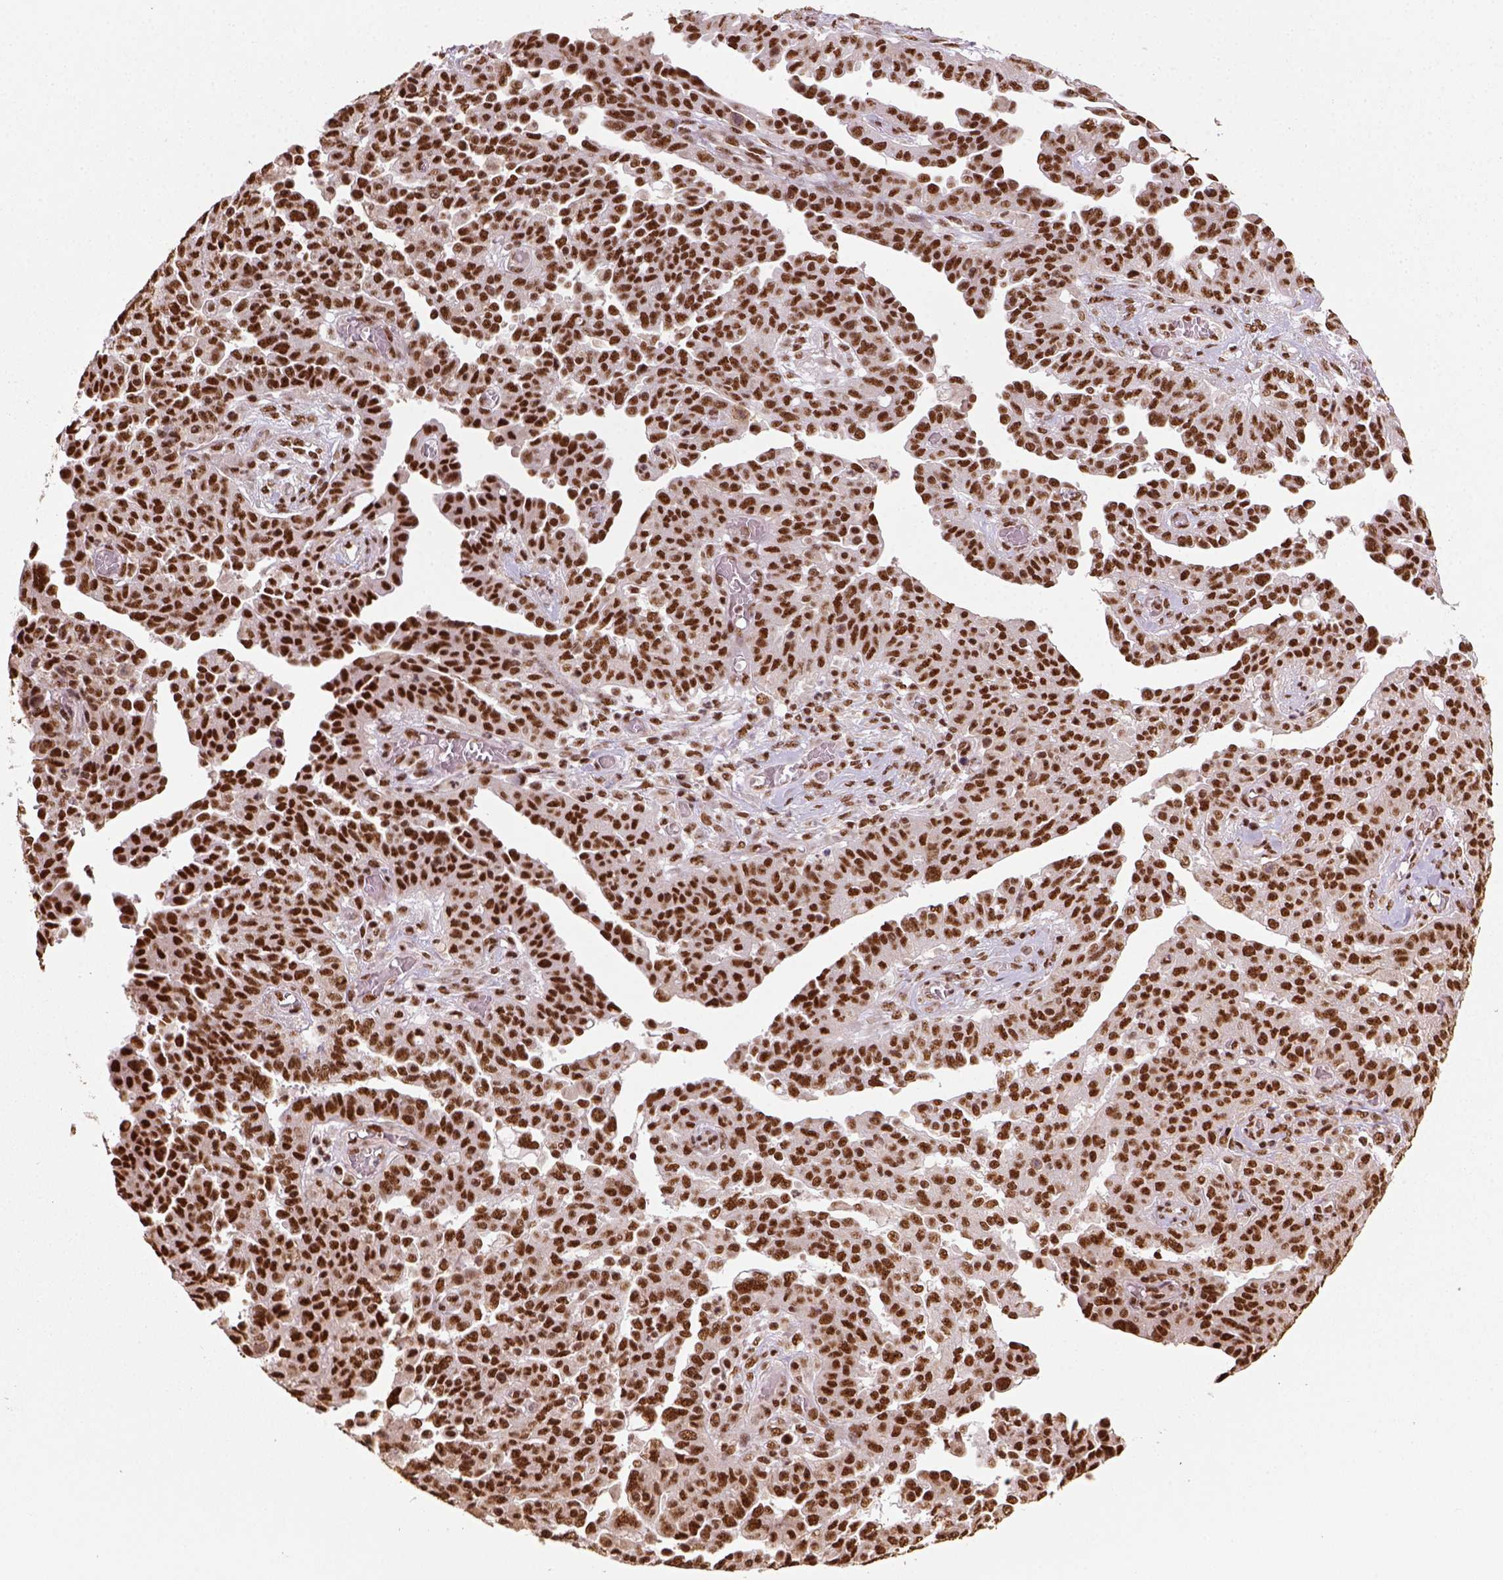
{"staining": {"intensity": "strong", "quantity": ">75%", "location": "nuclear"}, "tissue": "ovarian cancer", "cell_type": "Tumor cells", "image_type": "cancer", "snomed": [{"axis": "morphology", "description": "Cystadenocarcinoma, serous, NOS"}, {"axis": "topography", "description": "Ovary"}], "caption": "DAB (3,3'-diaminobenzidine) immunohistochemical staining of human serous cystadenocarcinoma (ovarian) exhibits strong nuclear protein positivity in approximately >75% of tumor cells.", "gene": "CCAR1", "patient": {"sex": "female", "age": 67}}